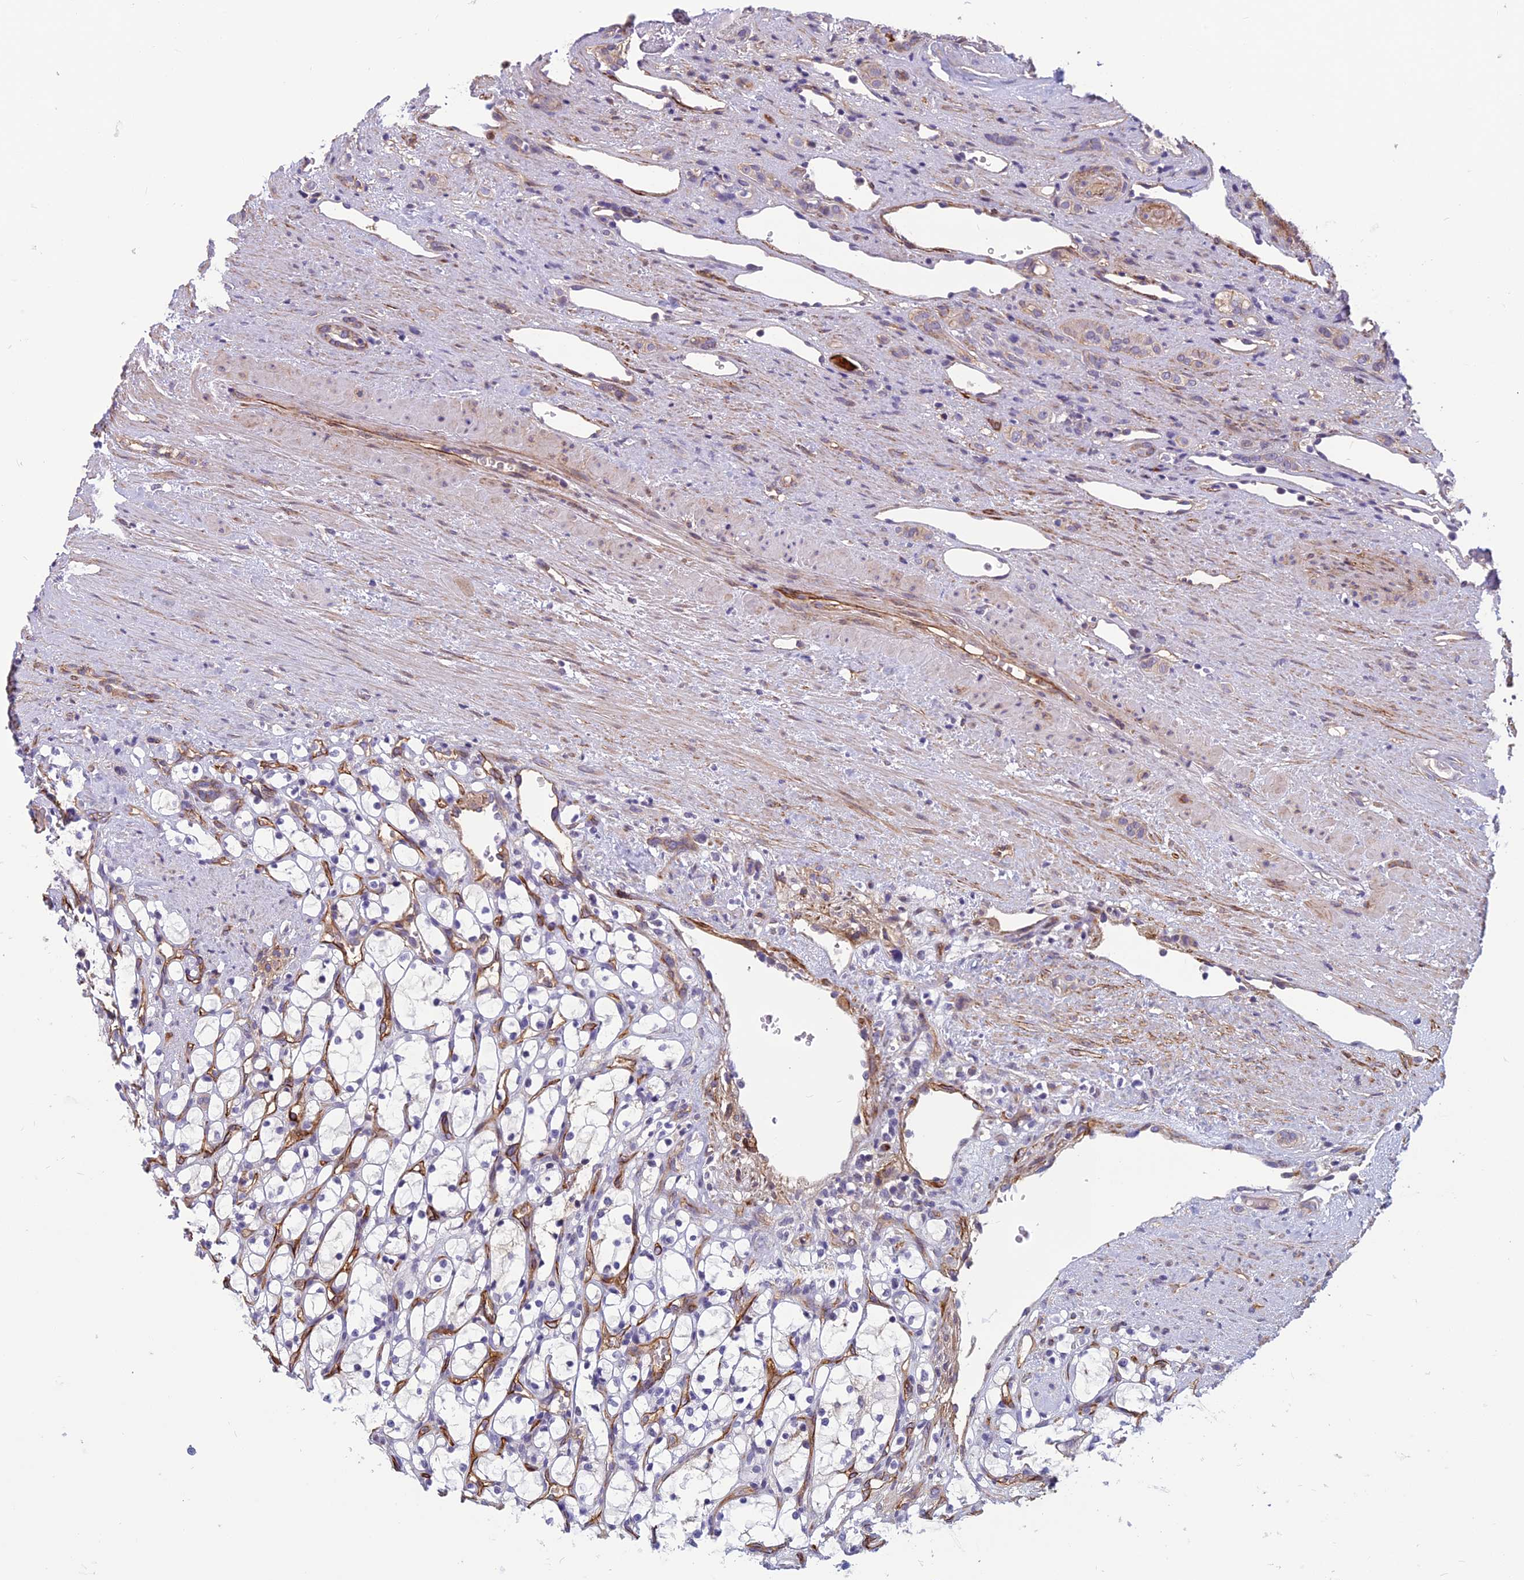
{"staining": {"intensity": "negative", "quantity": "none", "location": "none"}, "tissue": "renal cancer", "cell_type": "Tumor cells", "image_type": "cancer", "snomed": [{"axis": "morphology", "description": "Adenocarcinoma, NOS"}, {"axis": "topography", "description": "Kidney"}], "caption": "Renal cancer was stained to show a protein in brown. There is no significant expression in tumor cells.", "gene": "TSPAN15", "patient": {"sex": "female", "age": 69}}